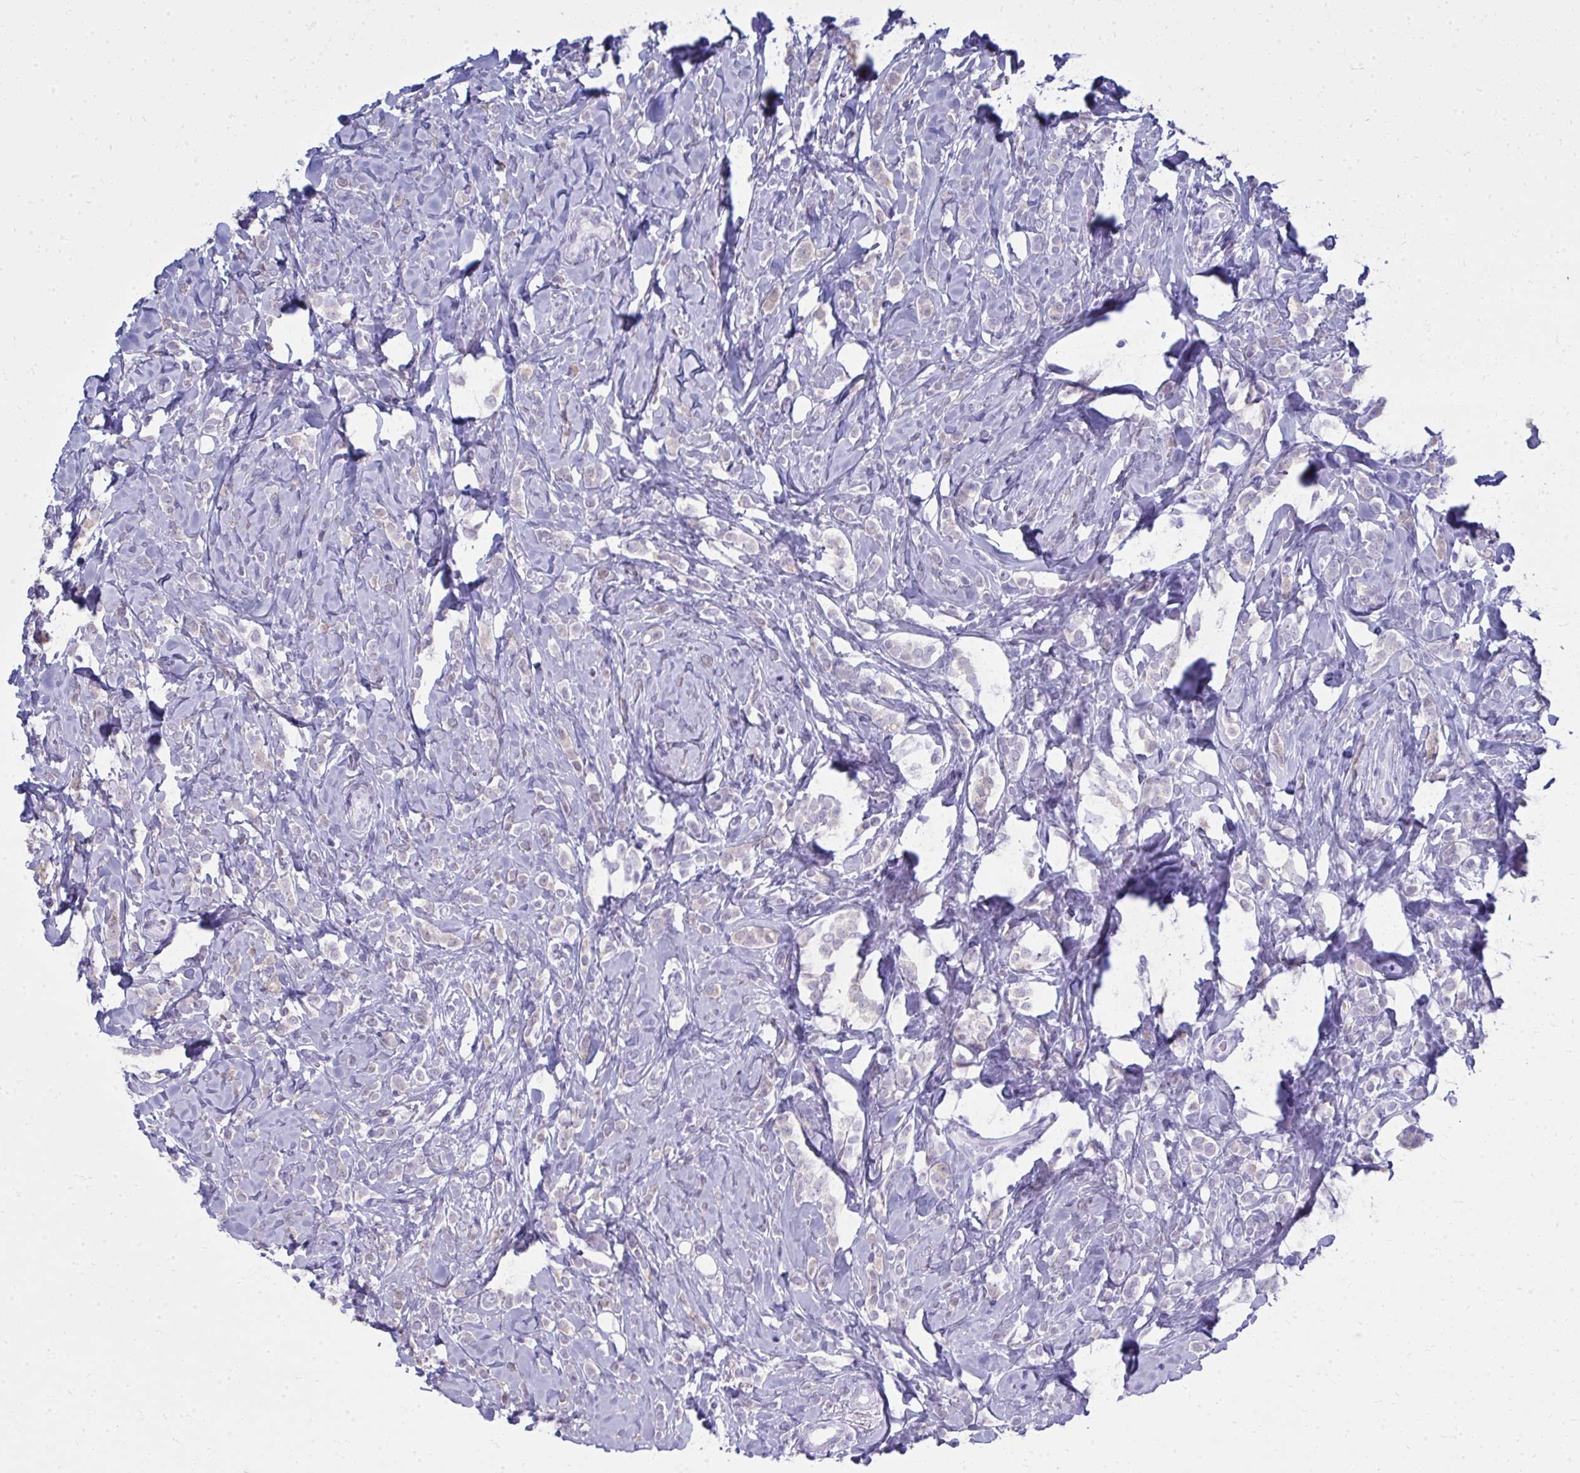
{"staining": {"intensity": "negative", "quantity": "none", "location": "none"}, "tissue": "breast cancer", "cell_type": "Tumor cells", "image_type": "cancer", "snomed": [{"axis": "morphology", "description": "Lobular carcinoma"}, {"axis": "topography", "description": "Breast"}], "caption": "Immunohistochemistry image of neoplastic tissue: human breast cancer stained with DAB demonstrates no significant protein expression in tumor cells.", "gene": "QDPR", "patient": {"sex": "female", "age": 49}}